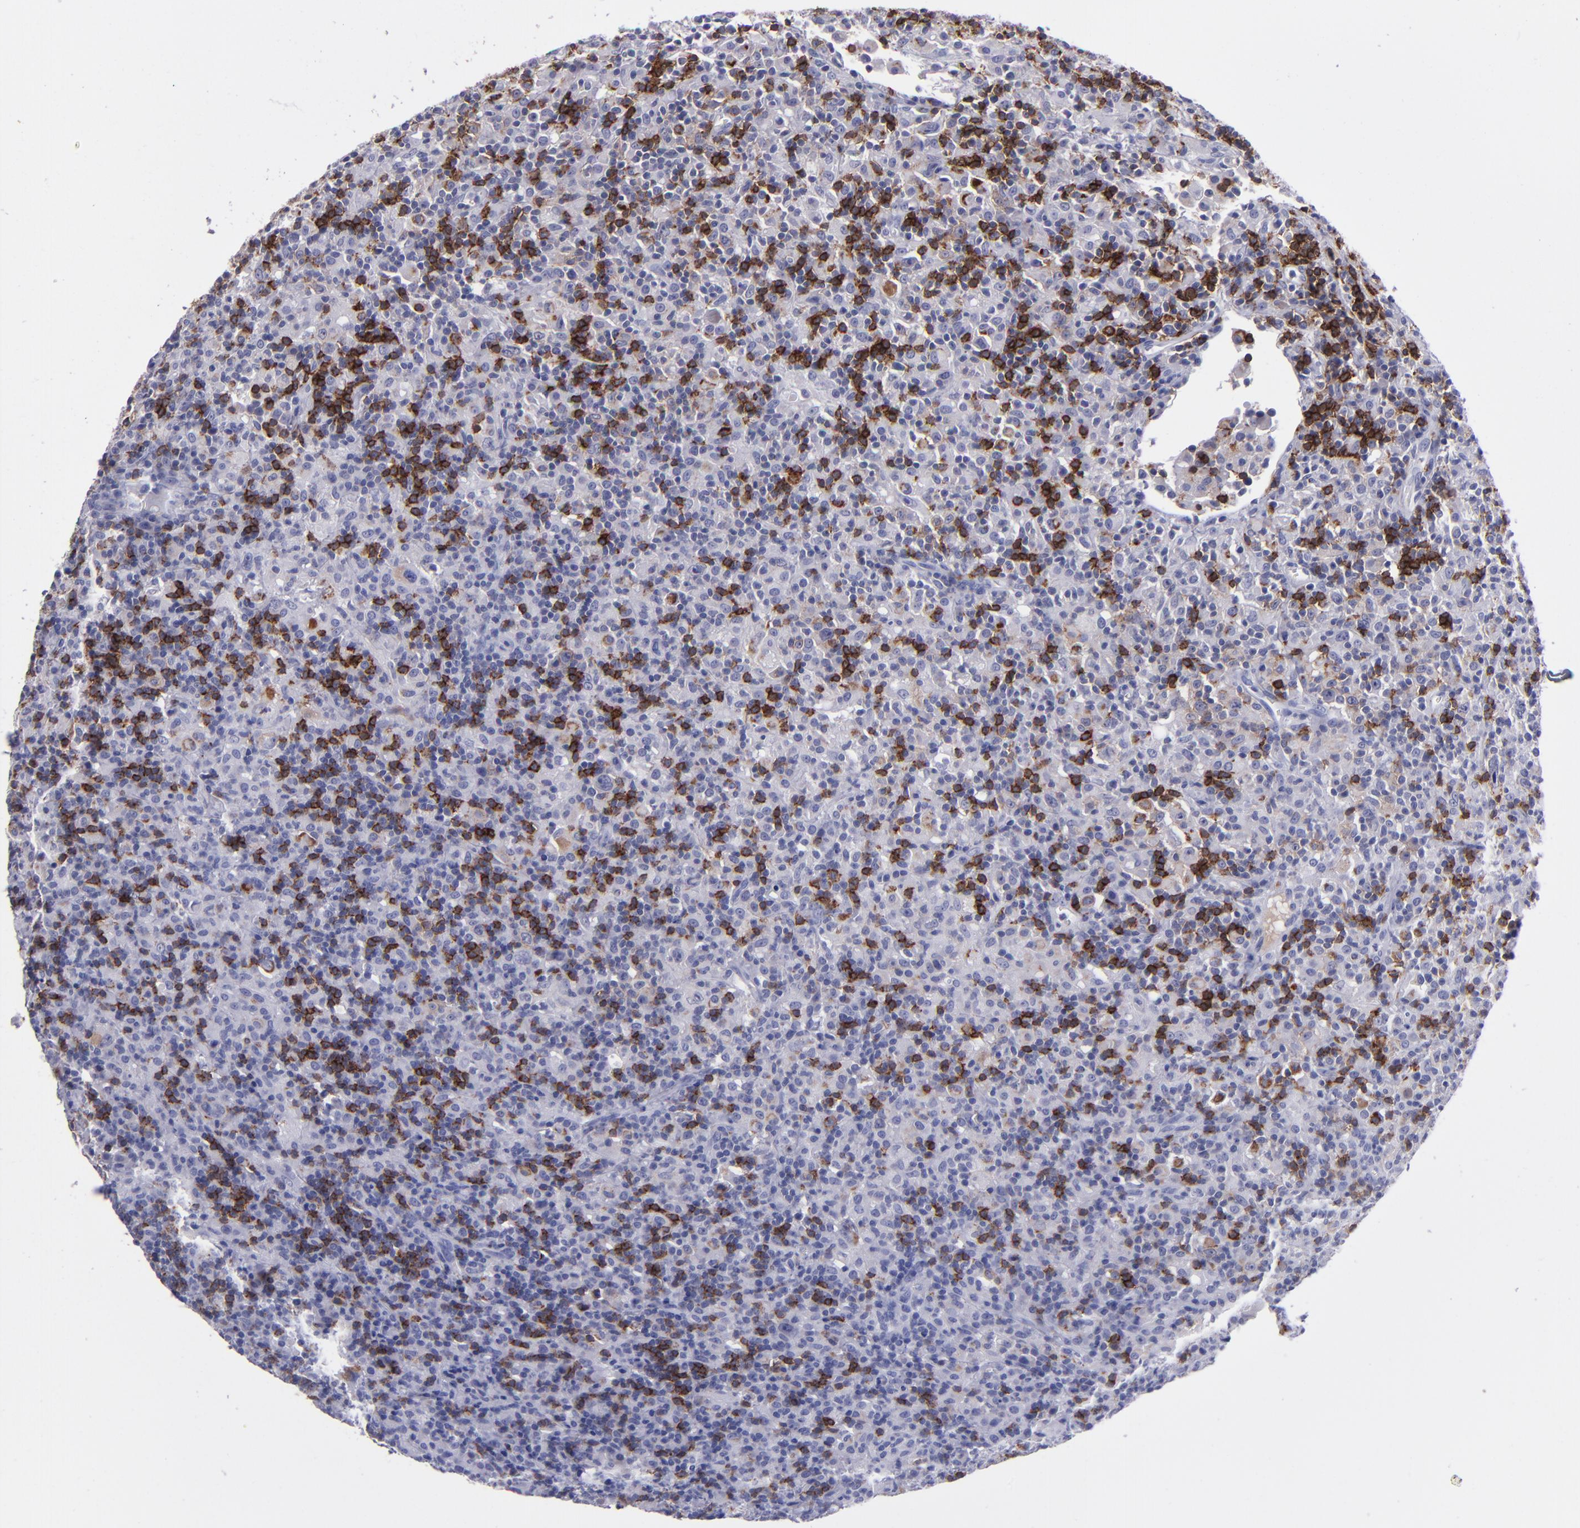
{"staining": {"intensity": "moderate", "quantity": "25%-75%", "location": "cytoplasmic/membranous"}, "tissue": "lymphoma", "cell_type": "Tumor cells", "image_type": "cancer", "snomed": [{"axis": "morphology", "description": "Hodgkin's disease, NOS"}, {"axis": "topography", "description": "Lymph node"}], "caption": "IHC micrograph of neoplastic tissue: Hodgkin's disease stained using IHC exhibits medium levels of moderate protein expression localized specifically in the cytoplasmic/membranous of tumor cells, appearing as a cytoplasmic/membranous brown color.", "gene": "CD37", "patient": {"sex": "male", "age": 46}}